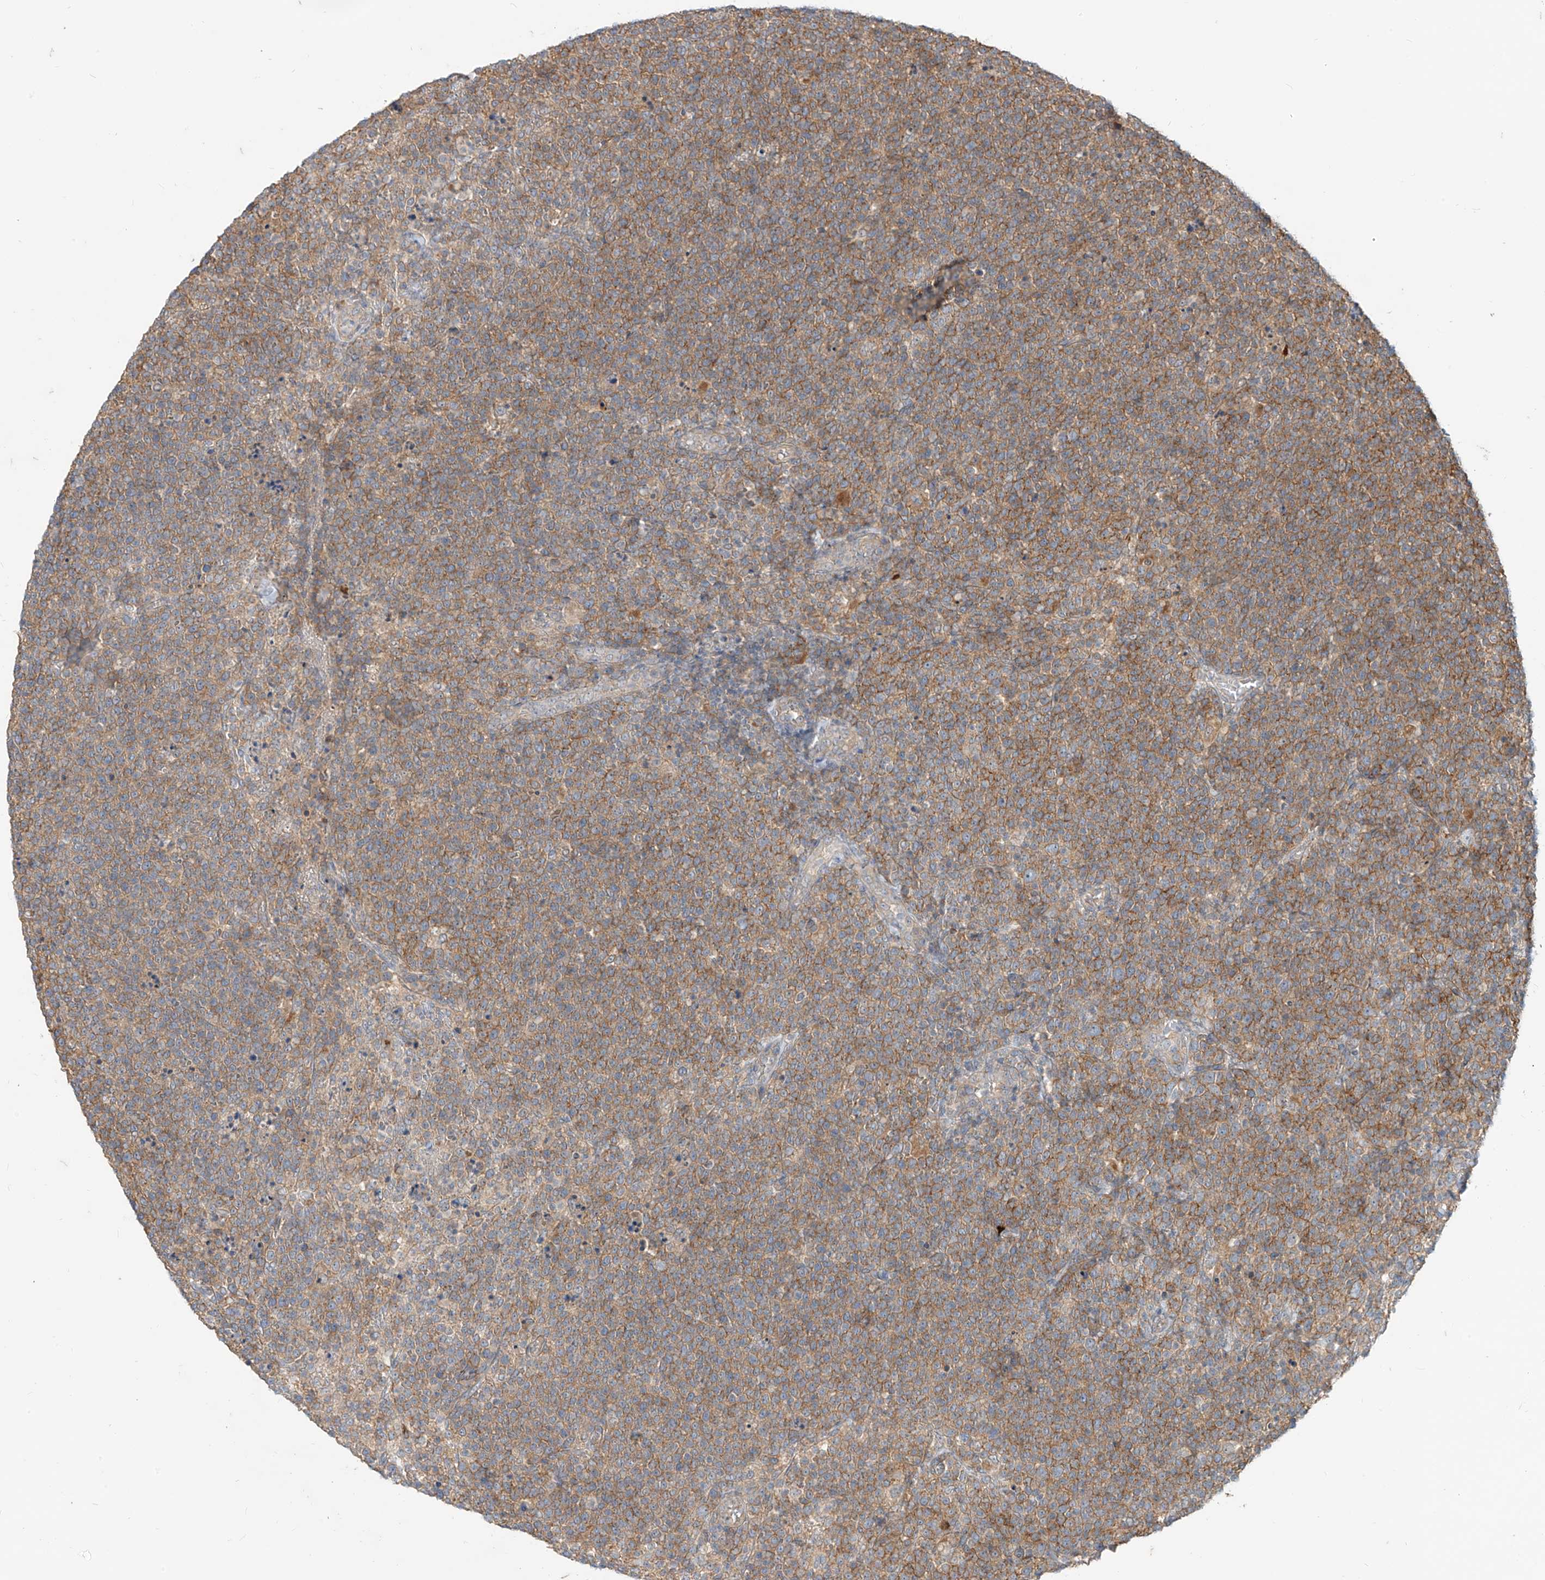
{"staining": {"intensity": "moderate", "quantity": ">75%", "location": "cytoplasmic/membranous"}, "tissue": "lymphoma", "cell_type": "Tumor cells", "image_type": "cancer", "snomed": [{"axis": "morphology", "description": "Malignant lymphoma, non-Hodgkin's type, High grade"}, {"axis": "topography", "description": "Lymph node"}], "caption": "Immunohistochemistry histopathology image of human malignant lymphoma, non-Hodgkin's type (high-grade) stained for a protein (brown), which shows medium levels of moderate cytoplasmic/membranous positivity in about >75% of tumor cells.", "gene": "MTUS2", "patient": {"sex": "male", "age": 61}}